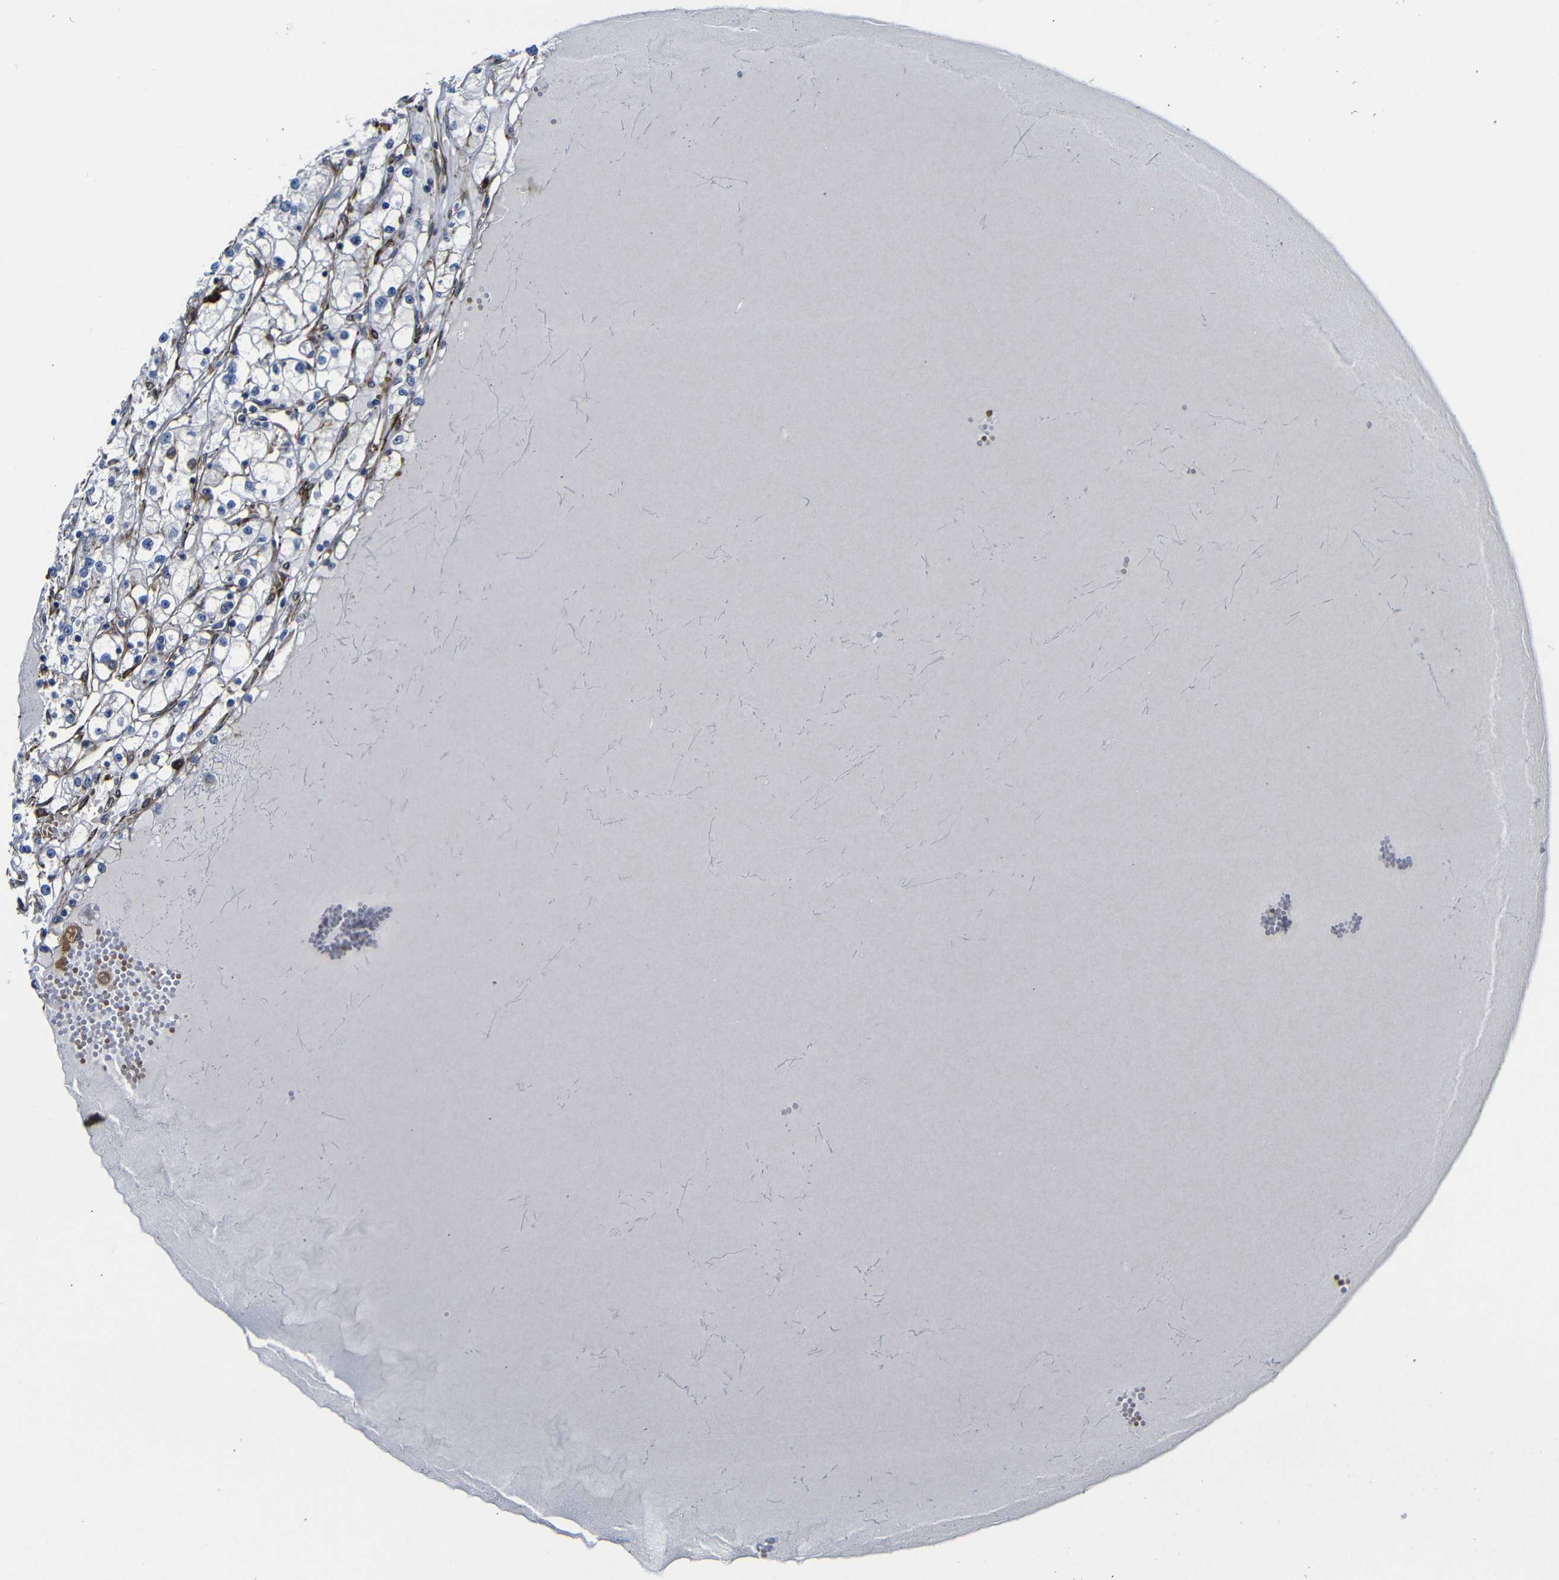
{"staining": {"intensity": "weak", "quantity": "<25%", "location": "cytoplasmic/membranous"}, "tissue": "renal cancer", "cell_type": "Tumor cells", "image_type": "cancer", "snomed": [{"axis": "morphology", "description": "Adenocarcinoma, NOS"}, {"axis": "topography", "description": "Kidney"}], "caption": "Immunohistochemical staining of human adenocarcinoma (renal) demonstrates no significant expression in tumor cells. Brightfield microscopy of immunohistochemistry stained with DAB (brown) and hematoxylin (blue), captured at high magnification.", "gene": "PARP14", "patient": {"sex": "male", "age": 56}}